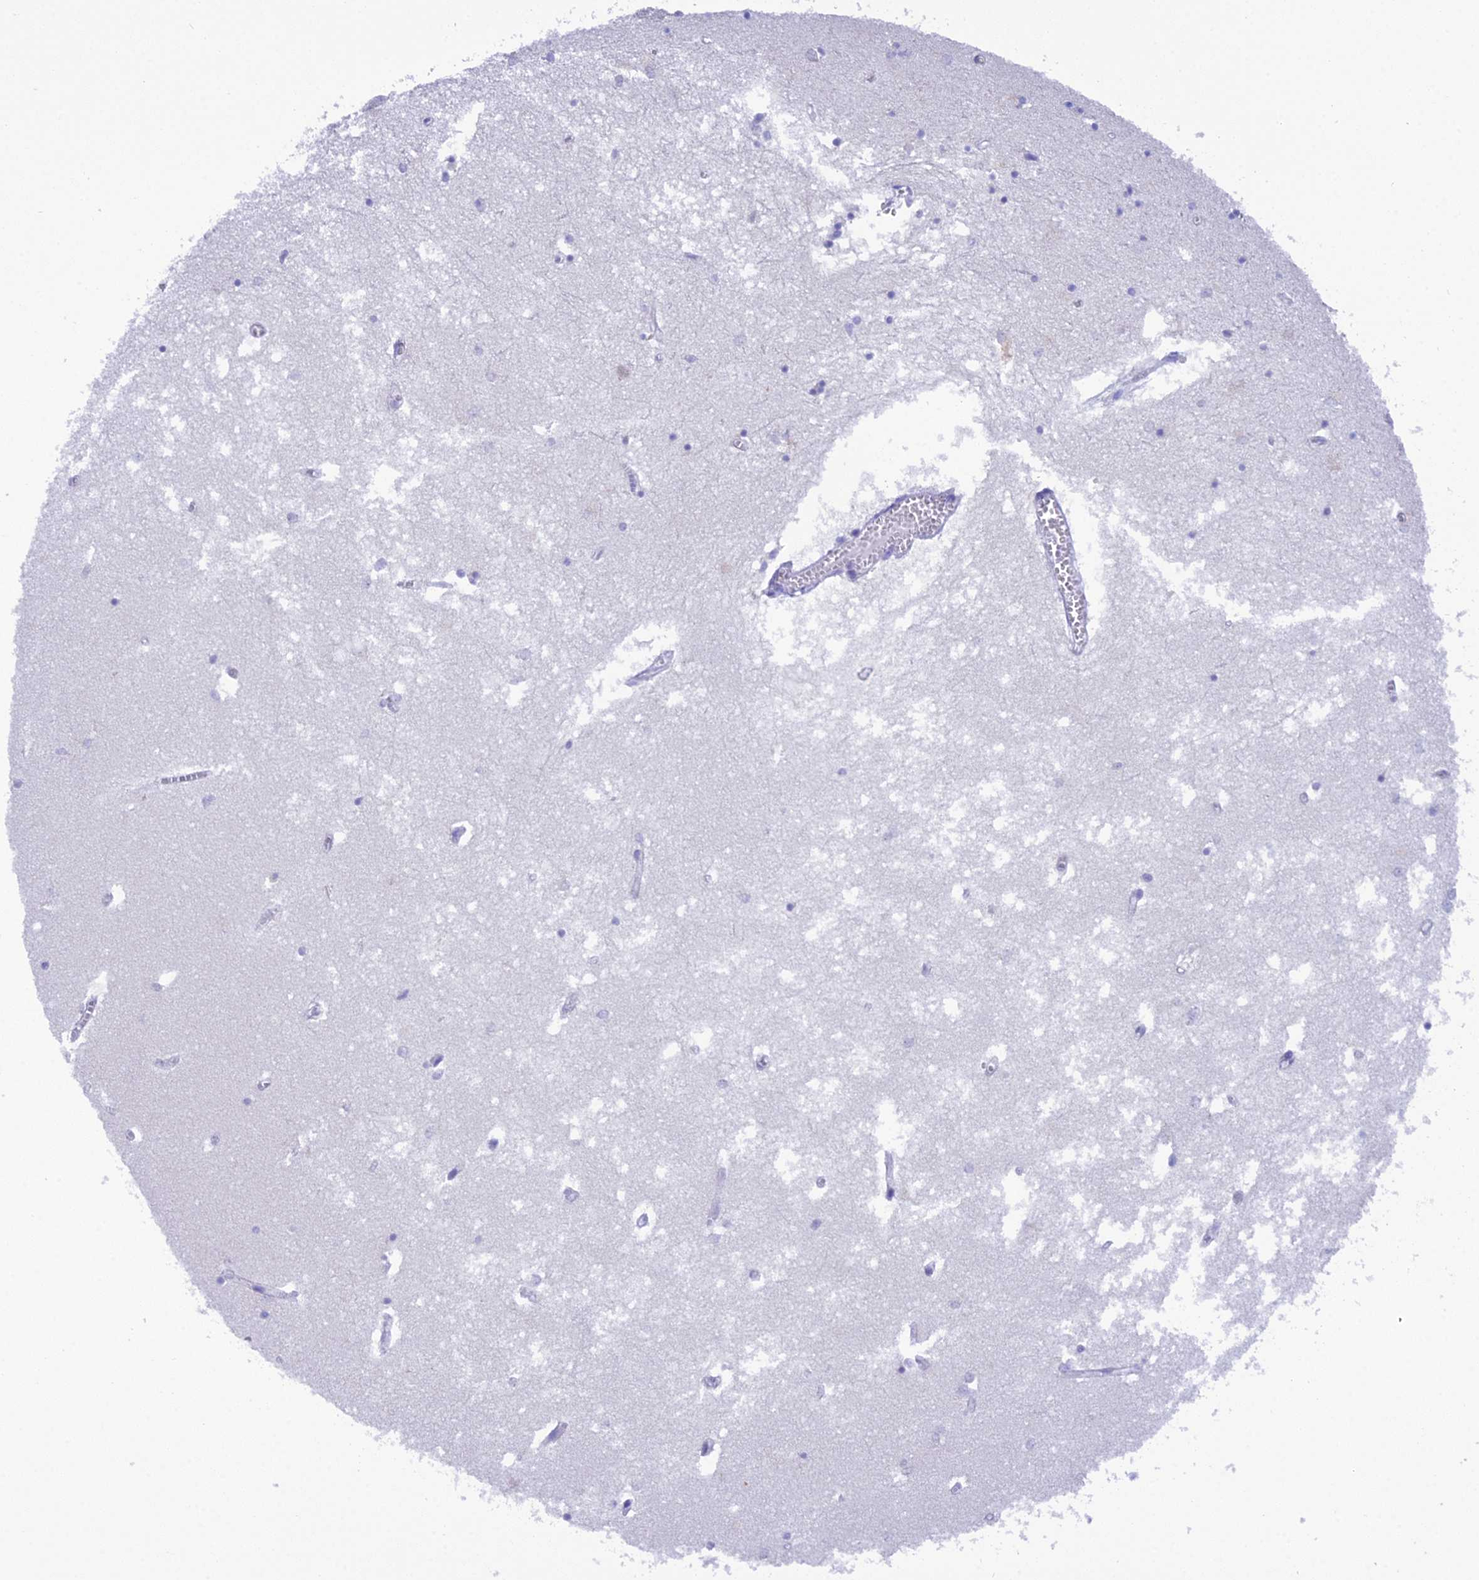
{"staining": {"intensity": "negative", "quantity": "none", "location": "none"}, "tissue": "hippocampus", "cell_type": "Glial cells", "image_type": "normal", "snomed": [{"axis": "morphology", "description": "Normal tissue, NOS"}, {"axis": "topography", "description": "Hippocampus"}], "caption": "Human hippocampus stained for a protein using IHC exhibits no staining in glial cells.", "gene": "KIAA0408", "patient": {"sex": "male", "age": 70}}